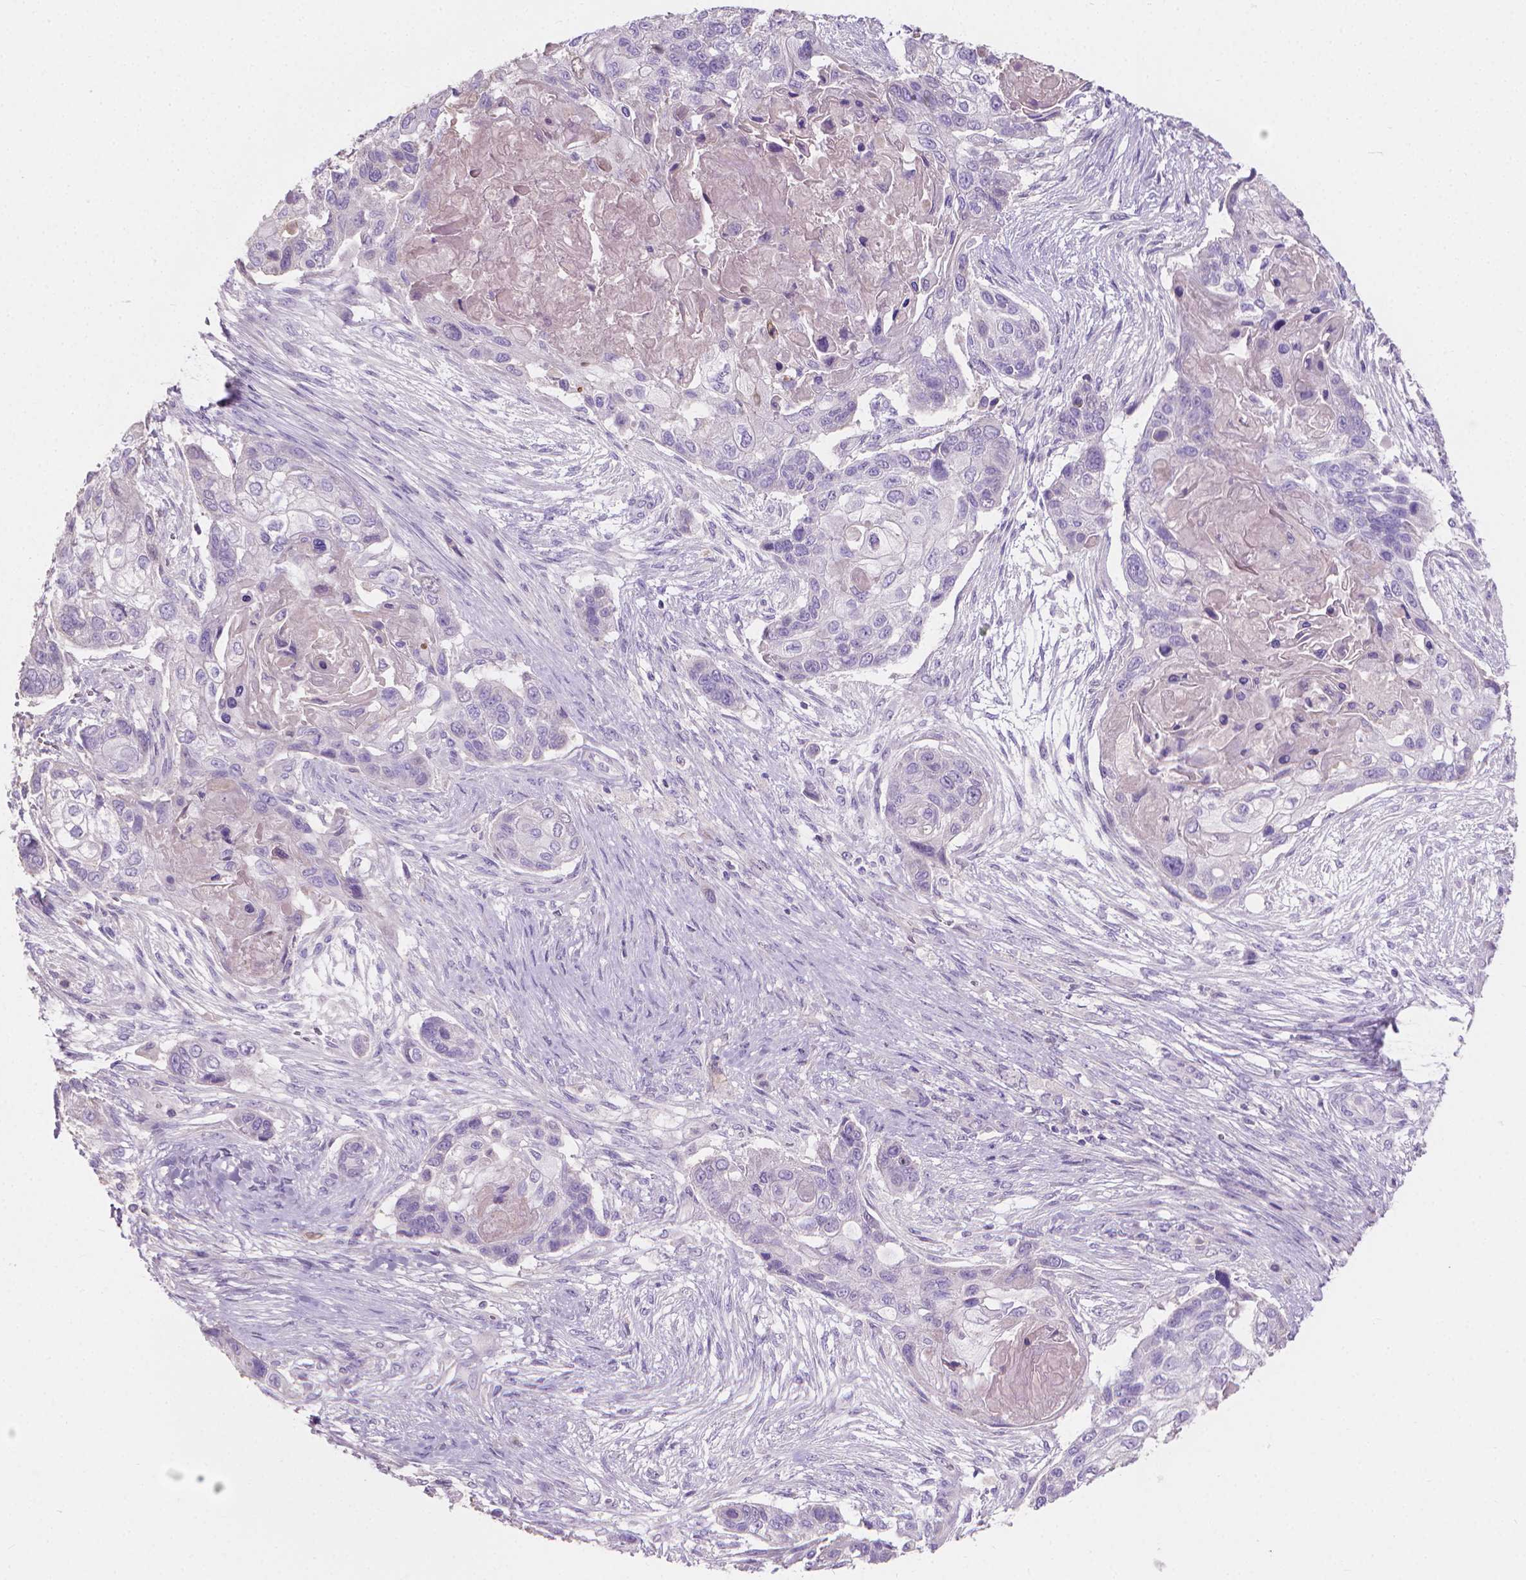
{"staining": {"intensity": "negative", "quantity": "none", "location": "none"}, "tissue": "lung cancer", "cell_type": "Tumor cells", "image_type": "cancer", "snomed": [{"axis": "morphology", "description": "Squamous cell carcinoma, NOS"}, {"axis": "topography", "description": "Lung"}], "caption": "Lung squamous cell carcinoma was stained to show a protein in brown. There is no significant positivity in tumor cells. (Brightfield microscopy of DAB (3,3'-diaminobenzidine) immunohistochemistry at high magnification).", "gene": "CABCOCO1", "patient": {"sex": "male", "age": 69}}